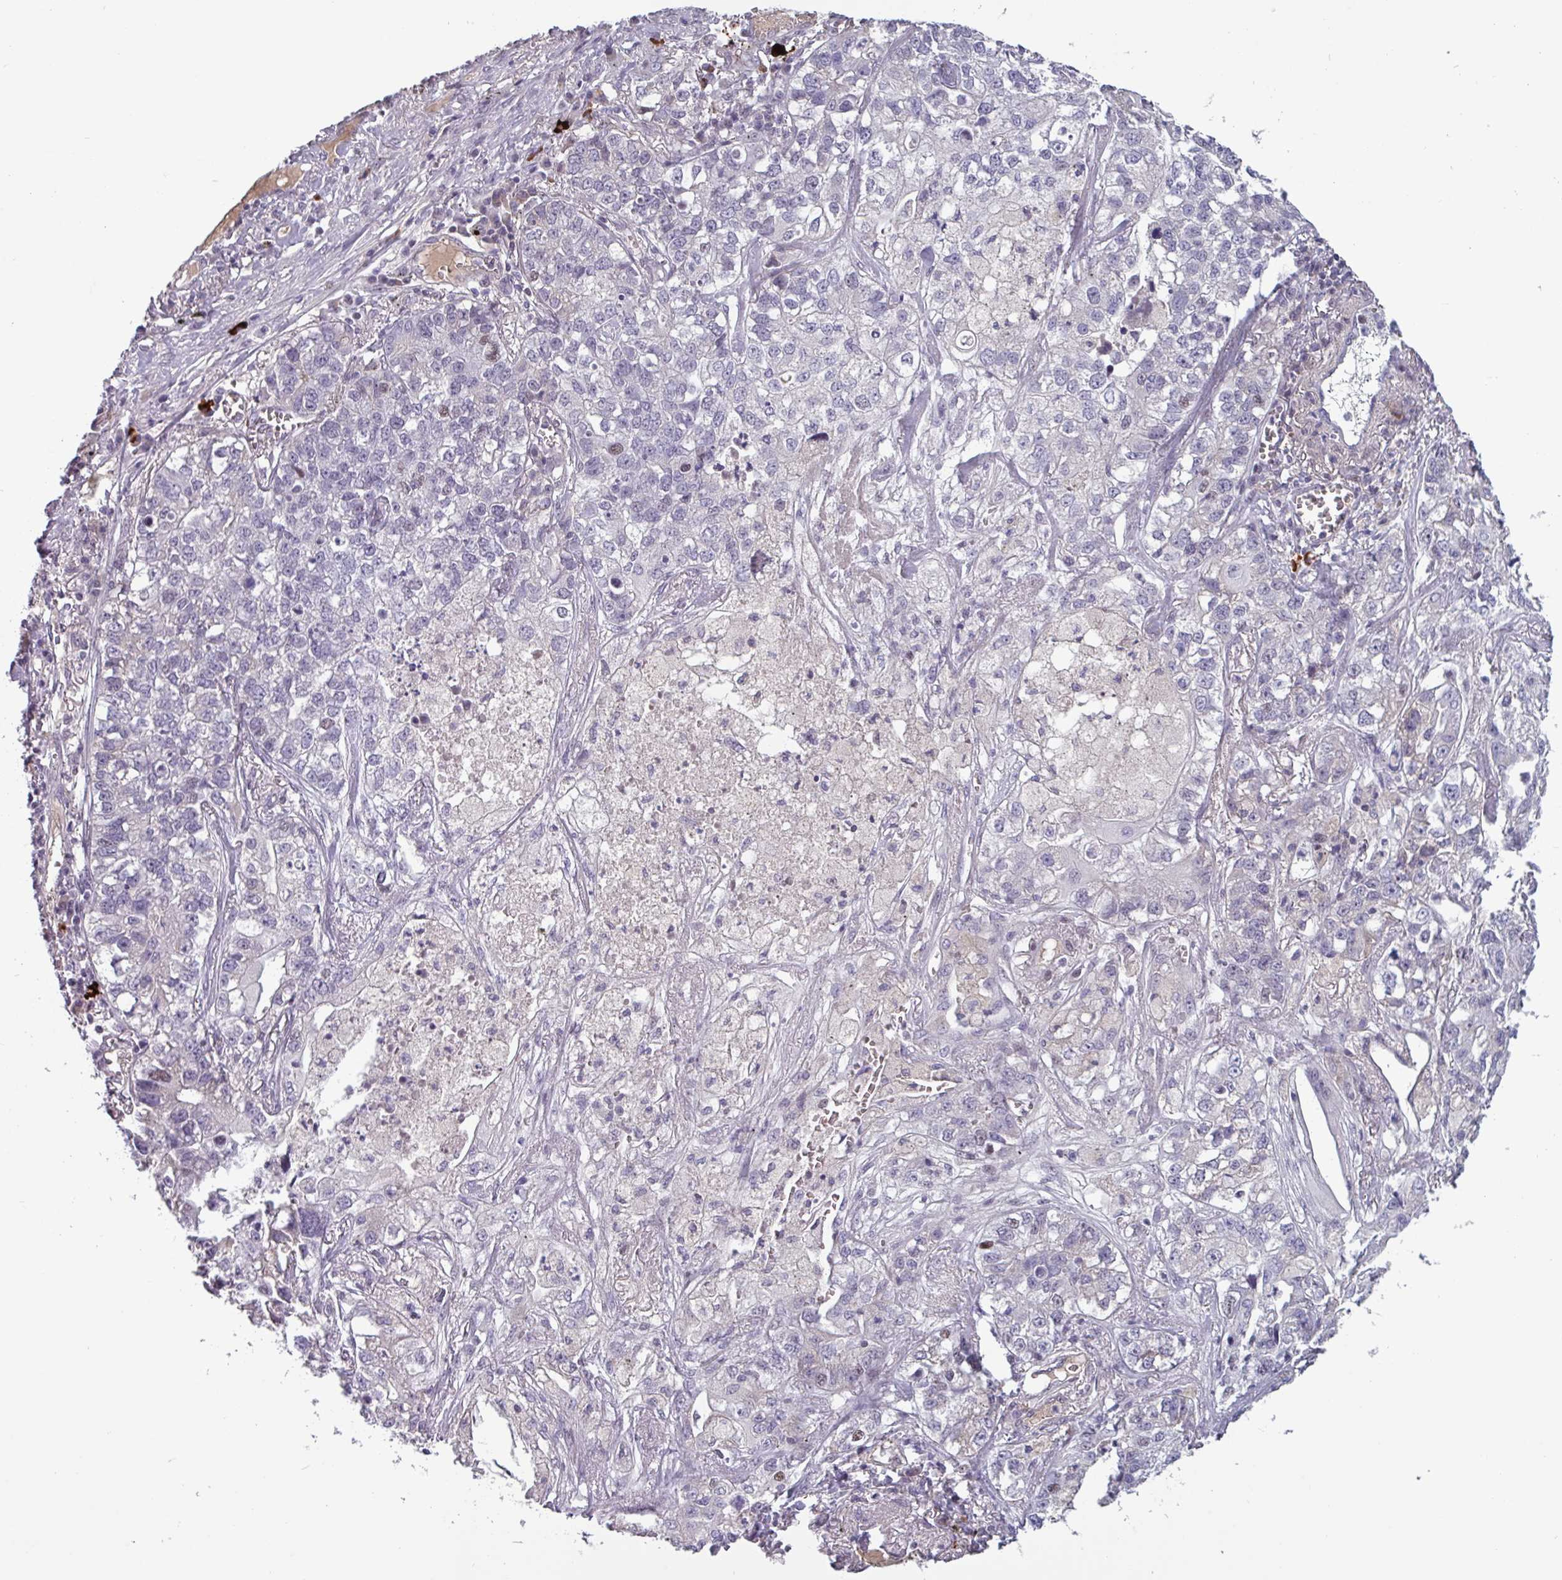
{"staining": {"intensity": "negative", "quantity": "none", "location": "none"}, "tissue": "lung cancer", "cell_type": "Tumor cells", "image_type": "cancer", "snomed": [{"axis": "morphology", "description": "Adenocarcinoma, NOS"}, {"axis": "topography", "description": "Lung"}], "caption": "Lung cancer was stained to show a protein in brown. There is no significant positivity in tumor cells.", "gene": "ZNF575", "patient": {"sex": "male", "age": 49}}